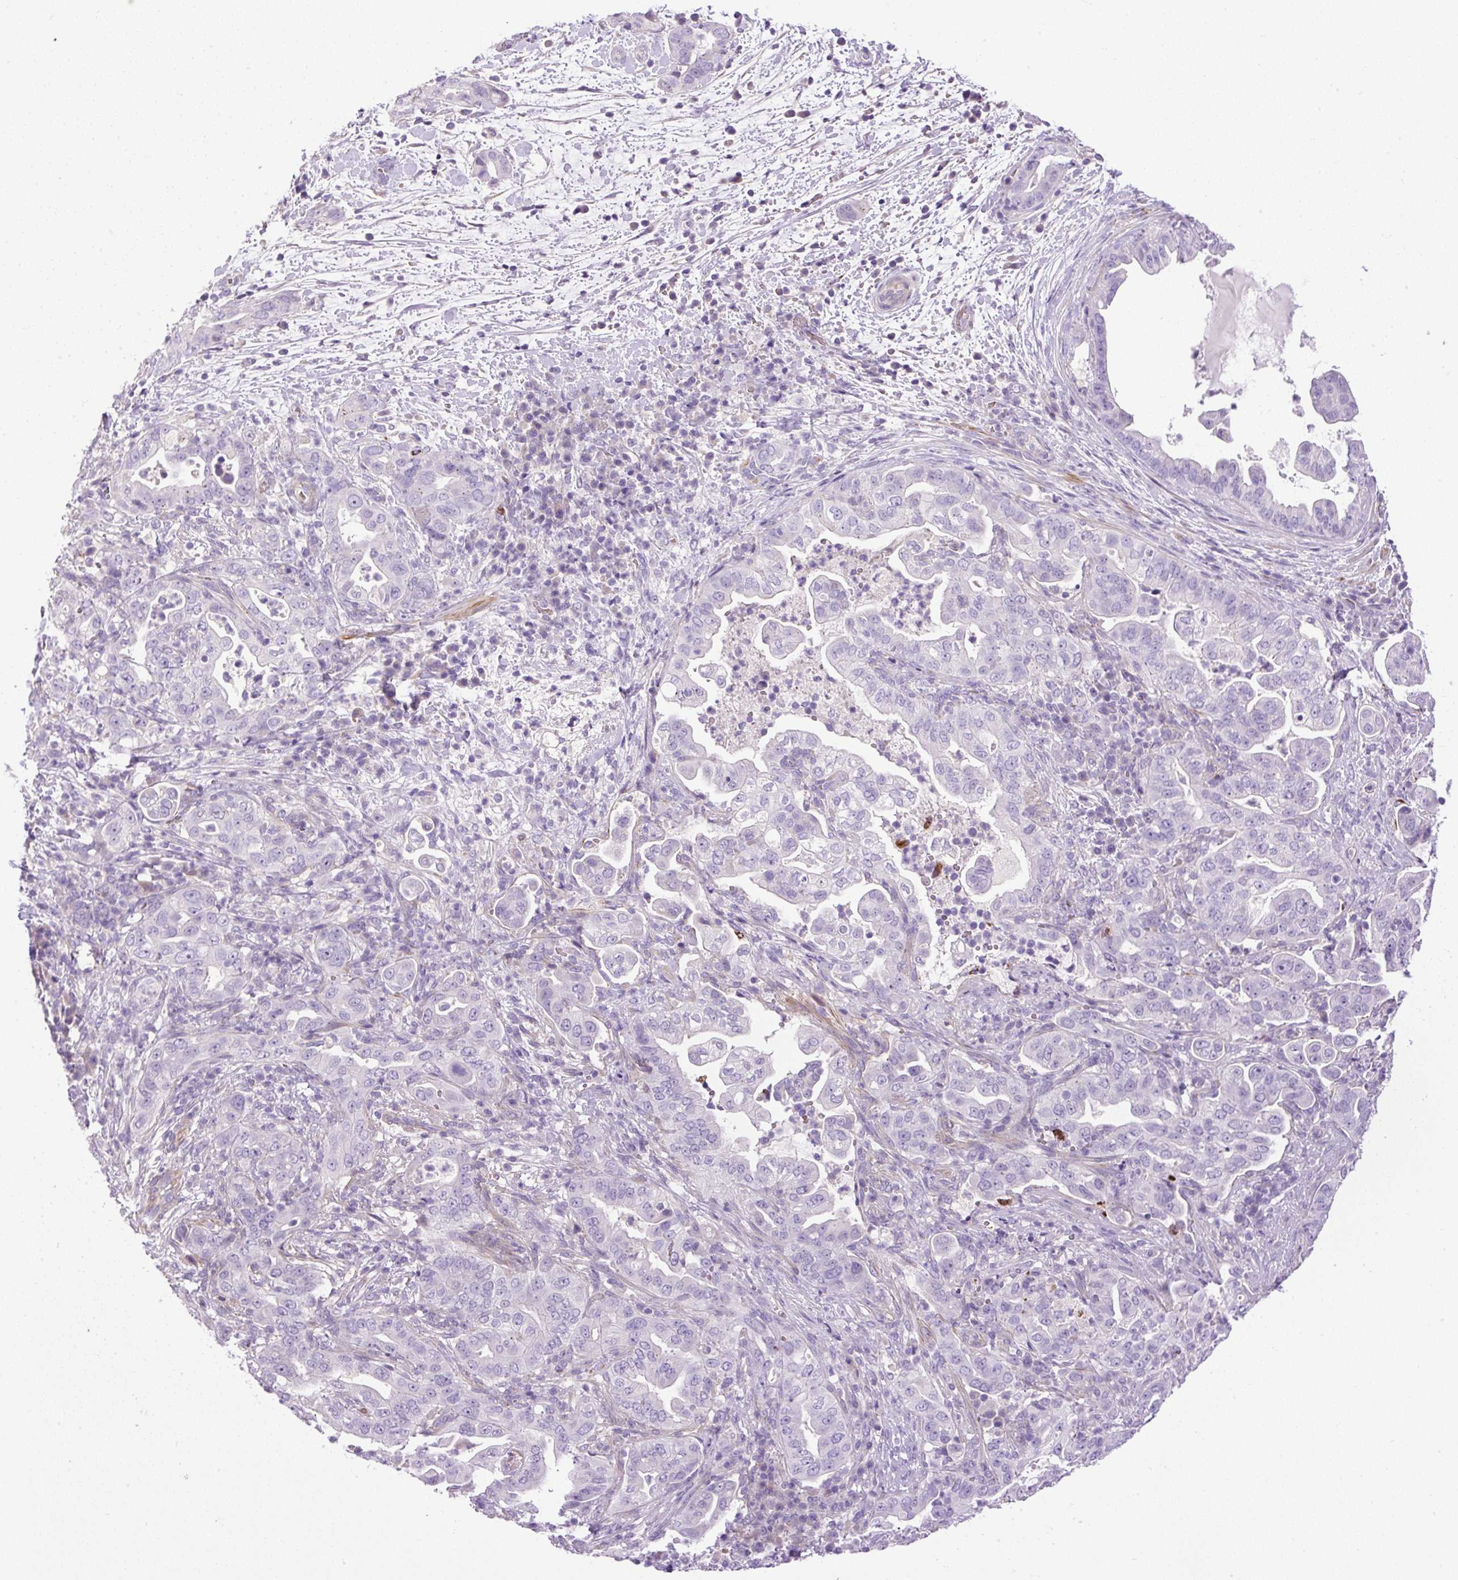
{"staining": {"intensity": "negative", "quantity": "none", "location": "none"}, "tissue": "pancreatic cancer", "cell_type": "Tumor cells", "image_type": "cancer", "snomed": [{"axis": "morphology", "description": "Normal tissue, NOS"}, {"axis": "morphology", "description": "Adenocarcinoma, NOS"}, {"axis": "topography", "description": "Lymph node"}, {"axis": "topography", "description": "Pancreas"}], "caption": "This histopathology image is of adenocarcinoma (pancreatic) stained with IHC to label a protein in brown with the nuclei are counter-stained blue. There is no positivity in tumor cells.", "gene": "VWA7", "patient": {"sex": "female", "age": 67}}